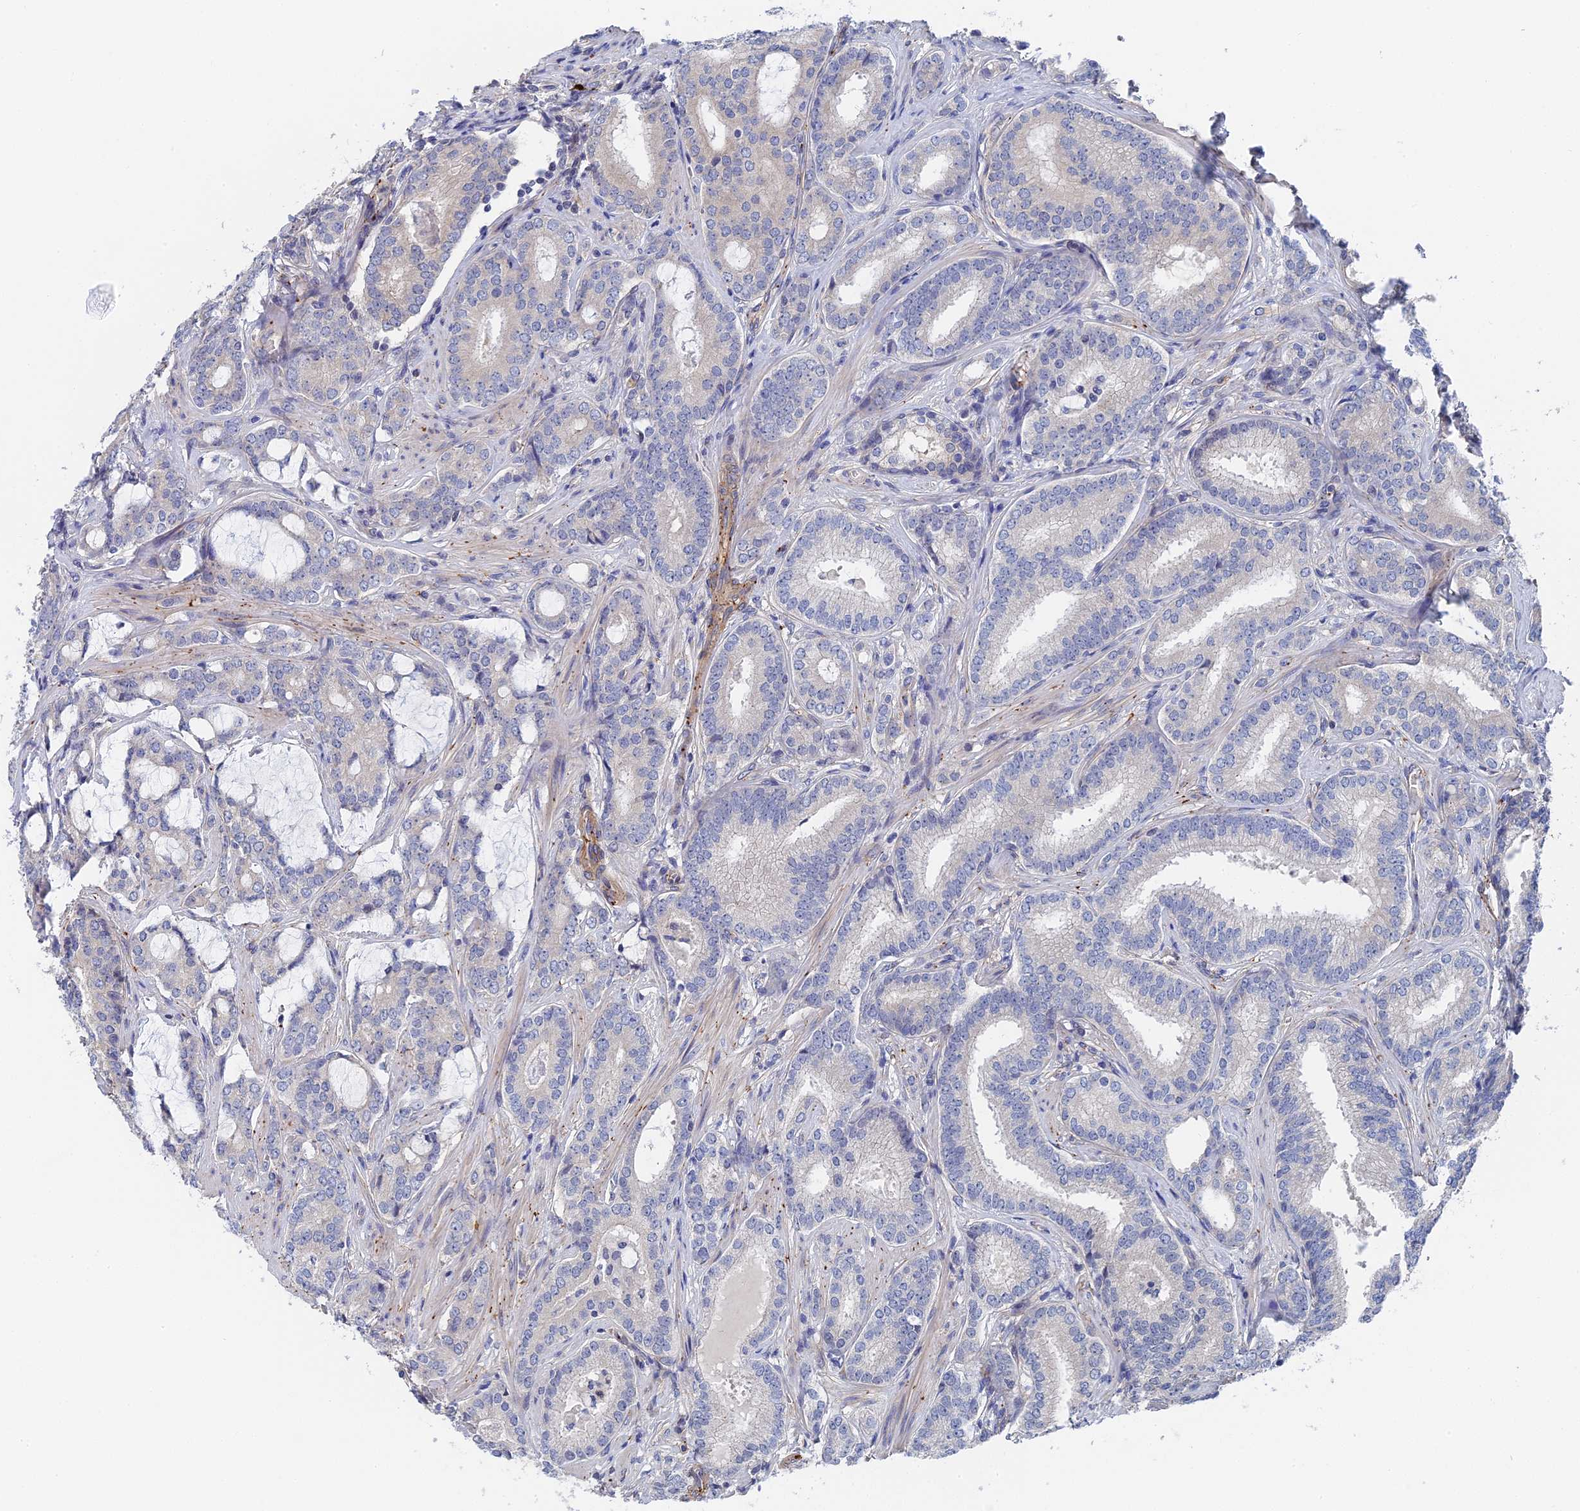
{"staining": {"intensity": "negative", "quantity": "none", "location": "none"}, "tissue": "prostate cancer", "cell_type": "Tumor cells", "image_type": "cancer", "snomed": [{"axis": "morphology", "description": "Adenocarcinoma, High grade"}, {"axis": "topography", "description": "Prostate"}], "caption": "This histopathology image is of prostate adenocarcinoma (high-grade) stained with immunohistochemistry to label a protein in brown with the nuclei are counter-stained blue. There is no positivity in tumor cells.", "gene": "MTHFSD", "patient": {"sex": "male", "age": 63}}